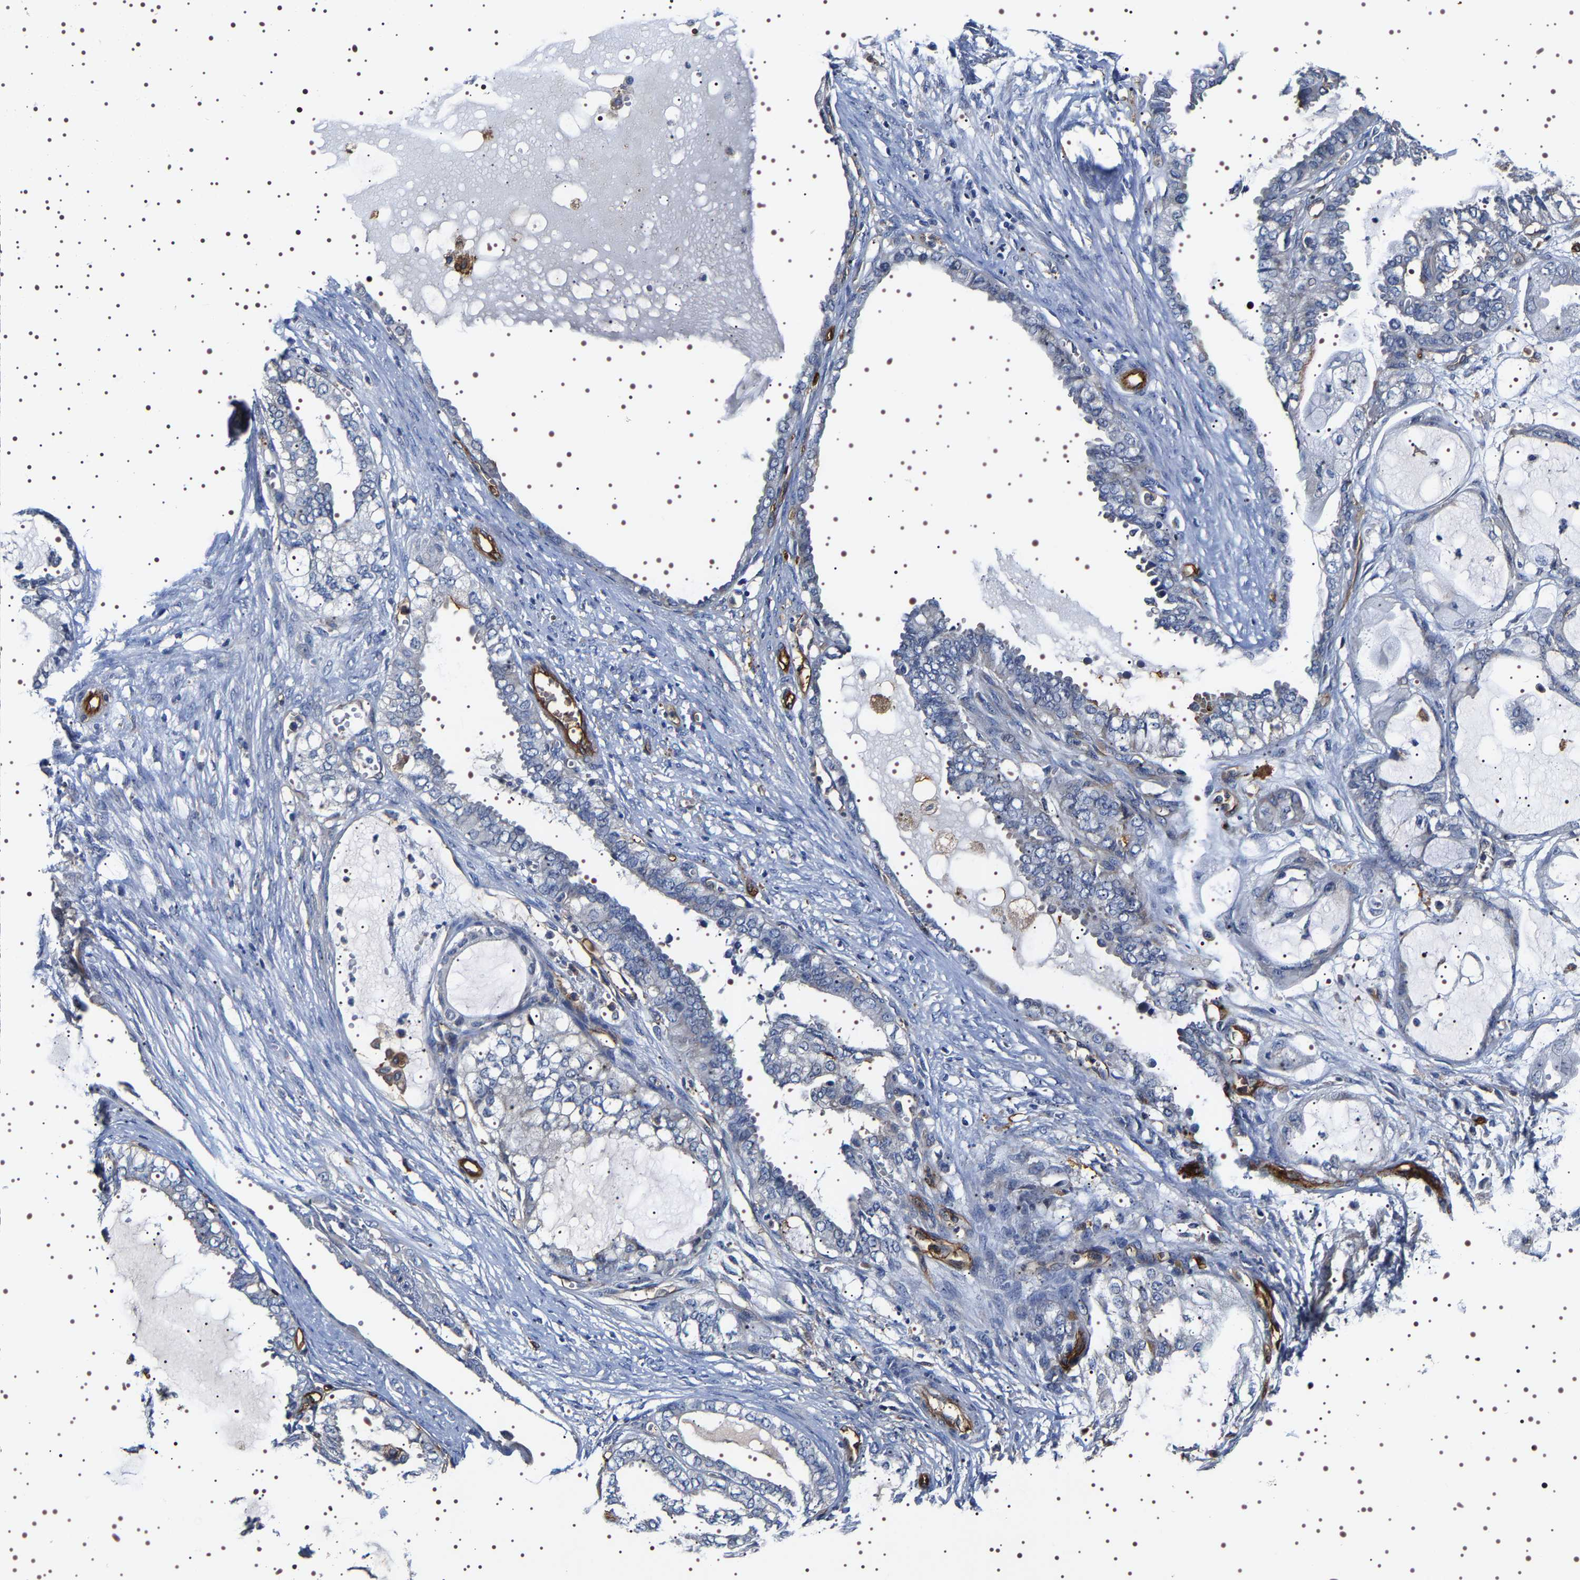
{"staining": {"intensity": "negative", "quantity": "none", "location": "none"}, "tissue": "ovarian cancer", "cell_type": "Tumor cells", "image_type": "cancer", "snomed": [{"axis": "morphology", "description": "Carcinoma, NOS"}, {"axis": "morphology", "description": "Carcinoma, endometroid"}, {"axis": "topography", "description": "Ovary"}], "caption": "A high-resolution histopathology image shows immunohistochemistry (IHC) staining of ovarian cancer (endometroid carcinoma), which displays no significant expression in tumor cells. (DAB (3,3'-diaminobenzidine) immunohistochemistry visualized using brightfield microscopy, high magnification).", "gene": "ALPL", "patient": {"sex": "female", "age": 50}}